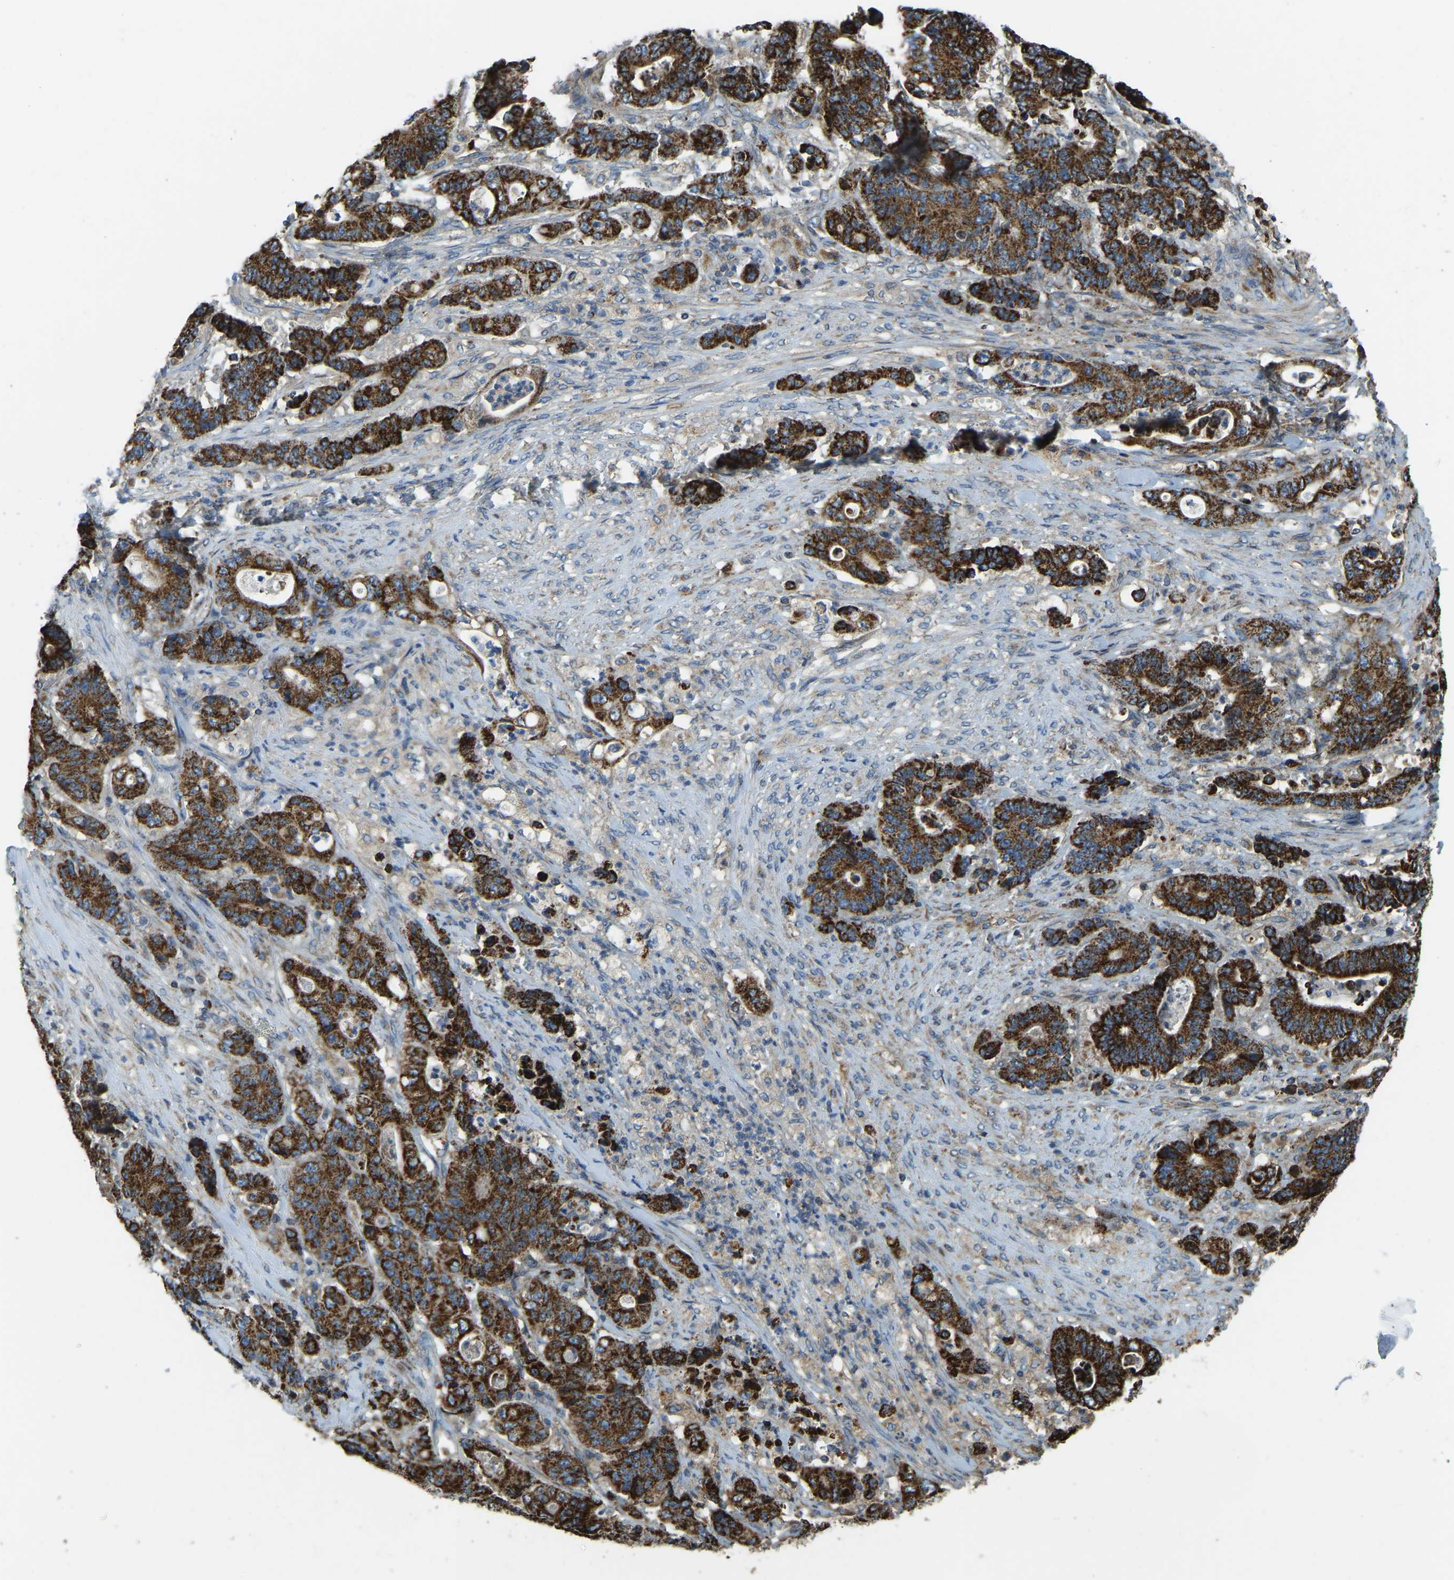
{"staining": {"intensity": "strong", "quantity": ">75%", "location": "cytoplasmic/membranous"}, "tissue": "stomach cancer", "cell_type": "Tumor cells", "image_type": "cancer", "snomed": [{"axis": "morphology", "description": "Adenocarcinoma, NOS"}, {"axis": "topography", "description": "Stomach"}], "caption": "Immunohistochemical staining of human stomach adenocarcinoma reveals strong cytoplasmic/membranous protein staining in approximately >75% of tumor cells. (DAB = brown stain, brightfield microscopy at high magnification).", "gene": "PSMD7", "patient": {"sex": "female", "age": 73}}